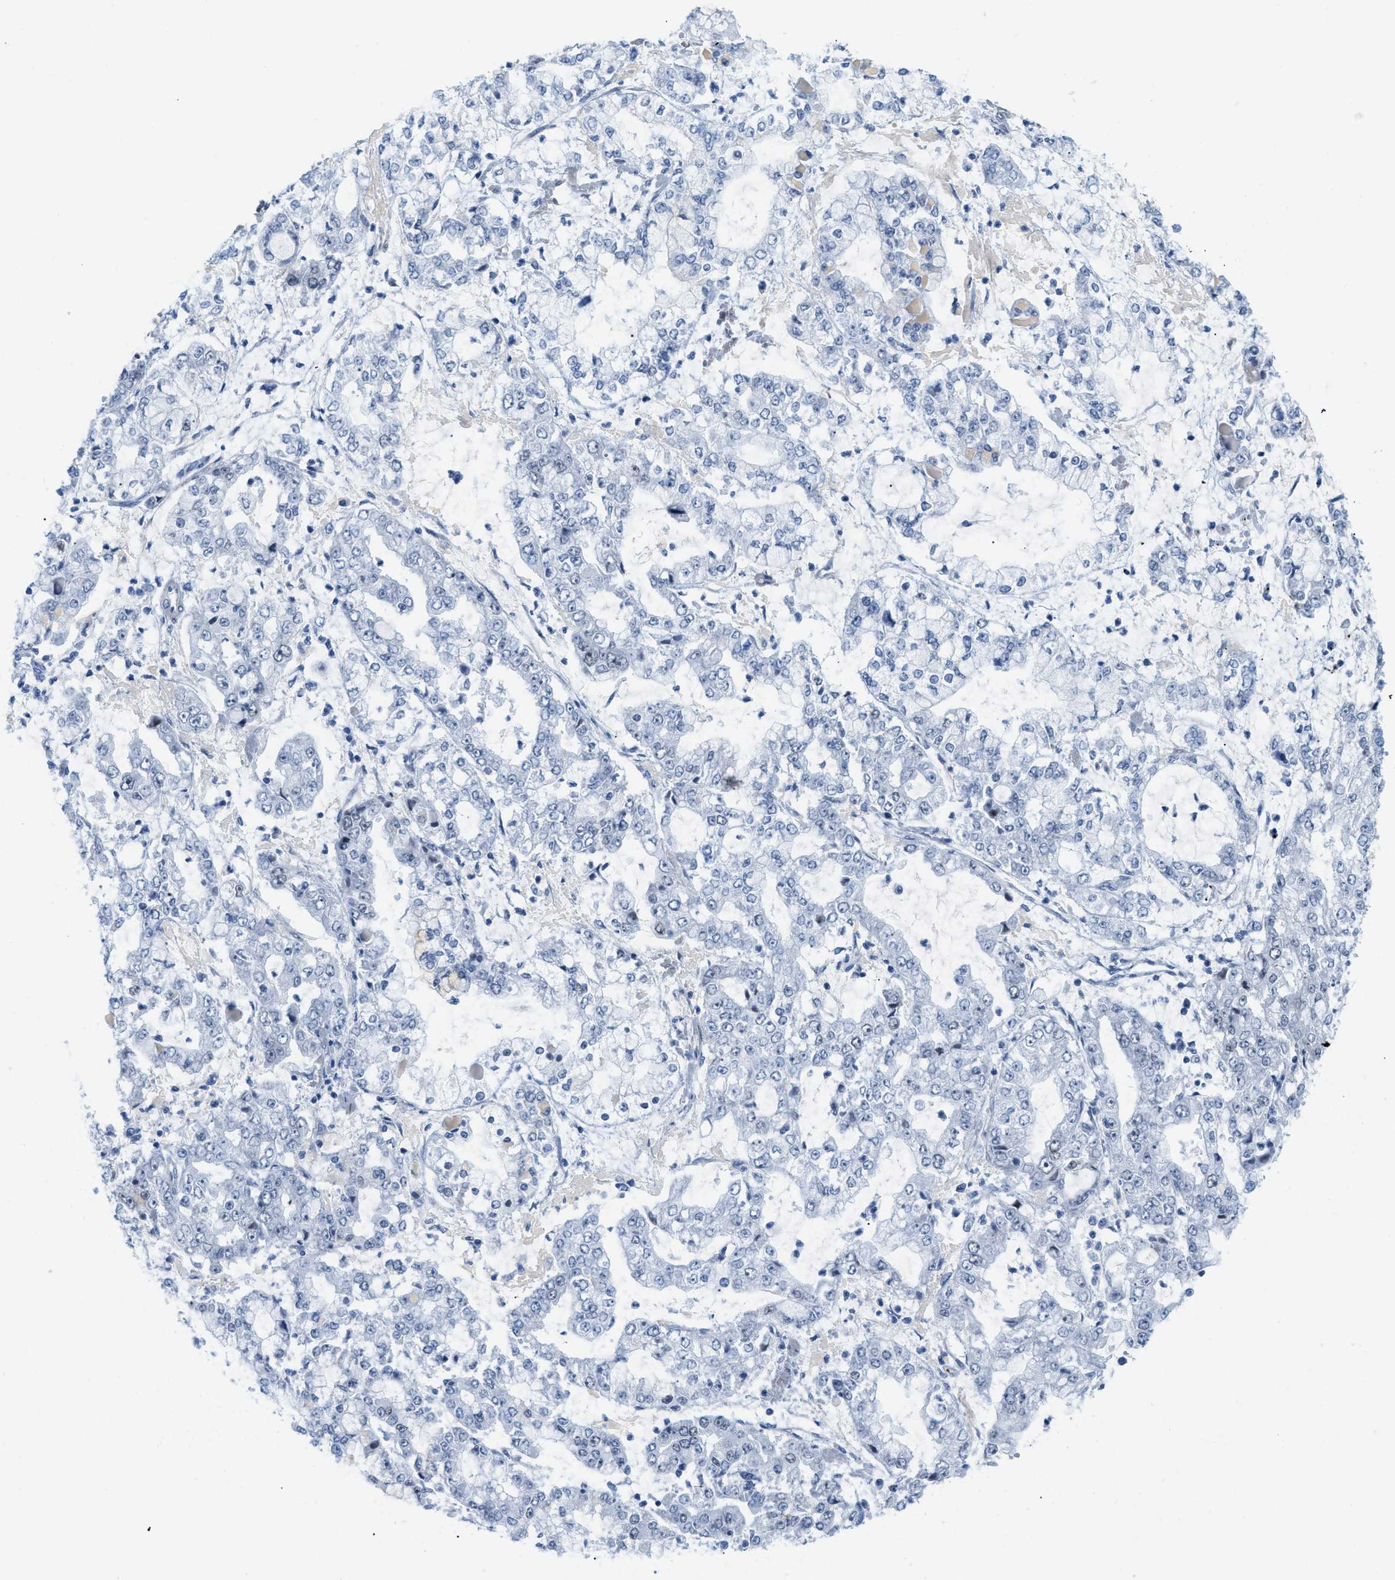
{"staining": {"intensity": "negative", "quantity": "none", "location": "none"}, "tissue": "stomach cancer", "cell_type": "Tumor cells", "image_type": "cancer", "snomed": [{"axis": "morphology", "description": "Adenocarcinoma, NOS"}, {"axis": "topography", "description": "Stomach"}], "caption": "Immunohistochemistry photomicrograph of neoplastic tissue: stomach cancer (adenocarcinoma) stained with DAB shows no significant protein expression in tumor cells. The staining was performed using DAB to visualize the protein expression in brown, while the nuclei were stained in blue with hematoxylin (Magnification: 20x).", "gene": "HLTF", "patient": {"sex": "male", "age": 76}}